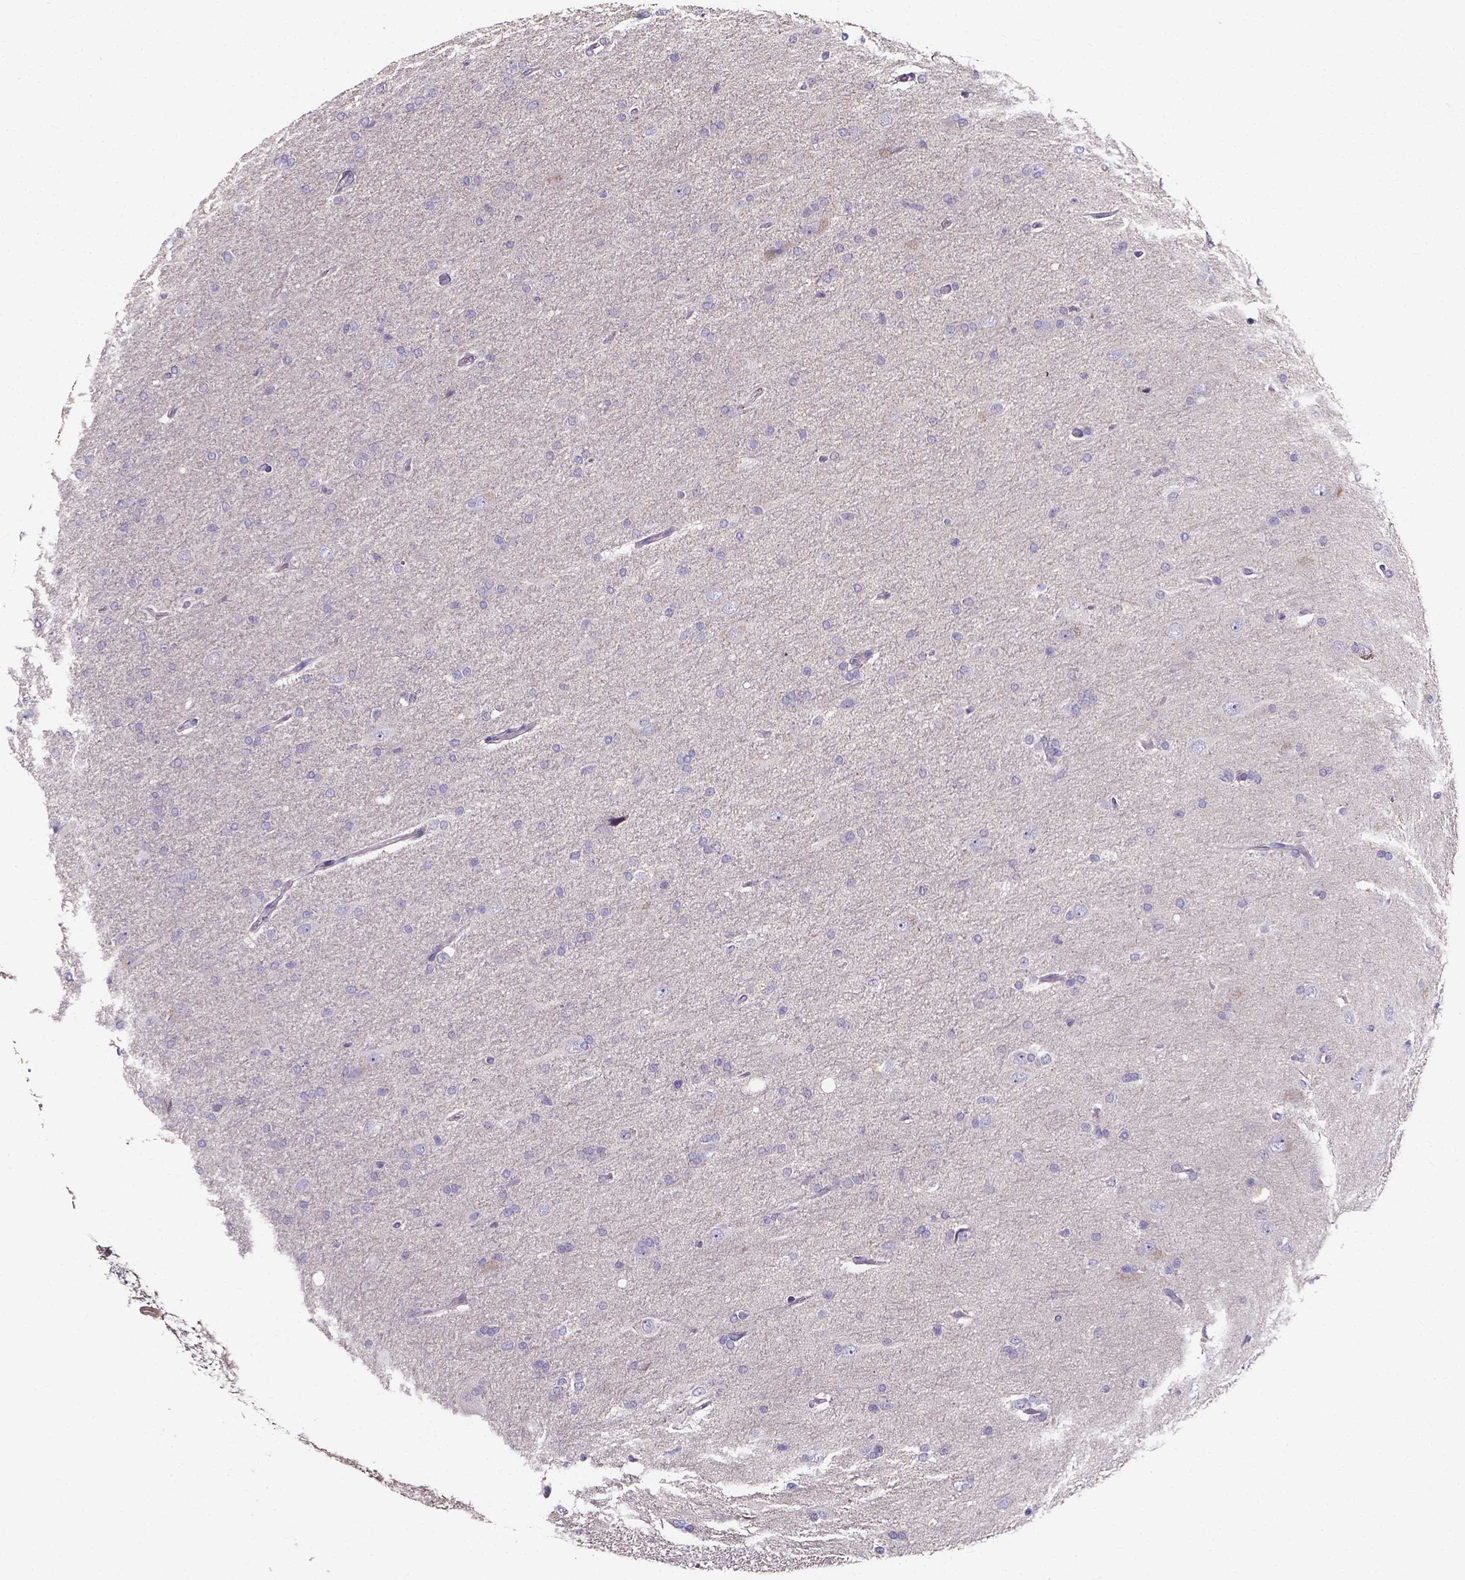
{"staining": {"intensity": "negative", "quantity": "none", "location": "none"}, "tissue": "glioma", "cell_type": "Tumor cells", "image_type": "cancer", "snomed": [{"axis": "morphology", "description": "Glioma, malignant, High grade"}, {"axis": "topography", "description": "Cerebral cortex"}], "caption": "Immunohistochemical staining of human glioma demonstrates no significant positivity in tumor cells.", "gene": "THEMIS", "patient": {"sex": "male", "age": 70}}